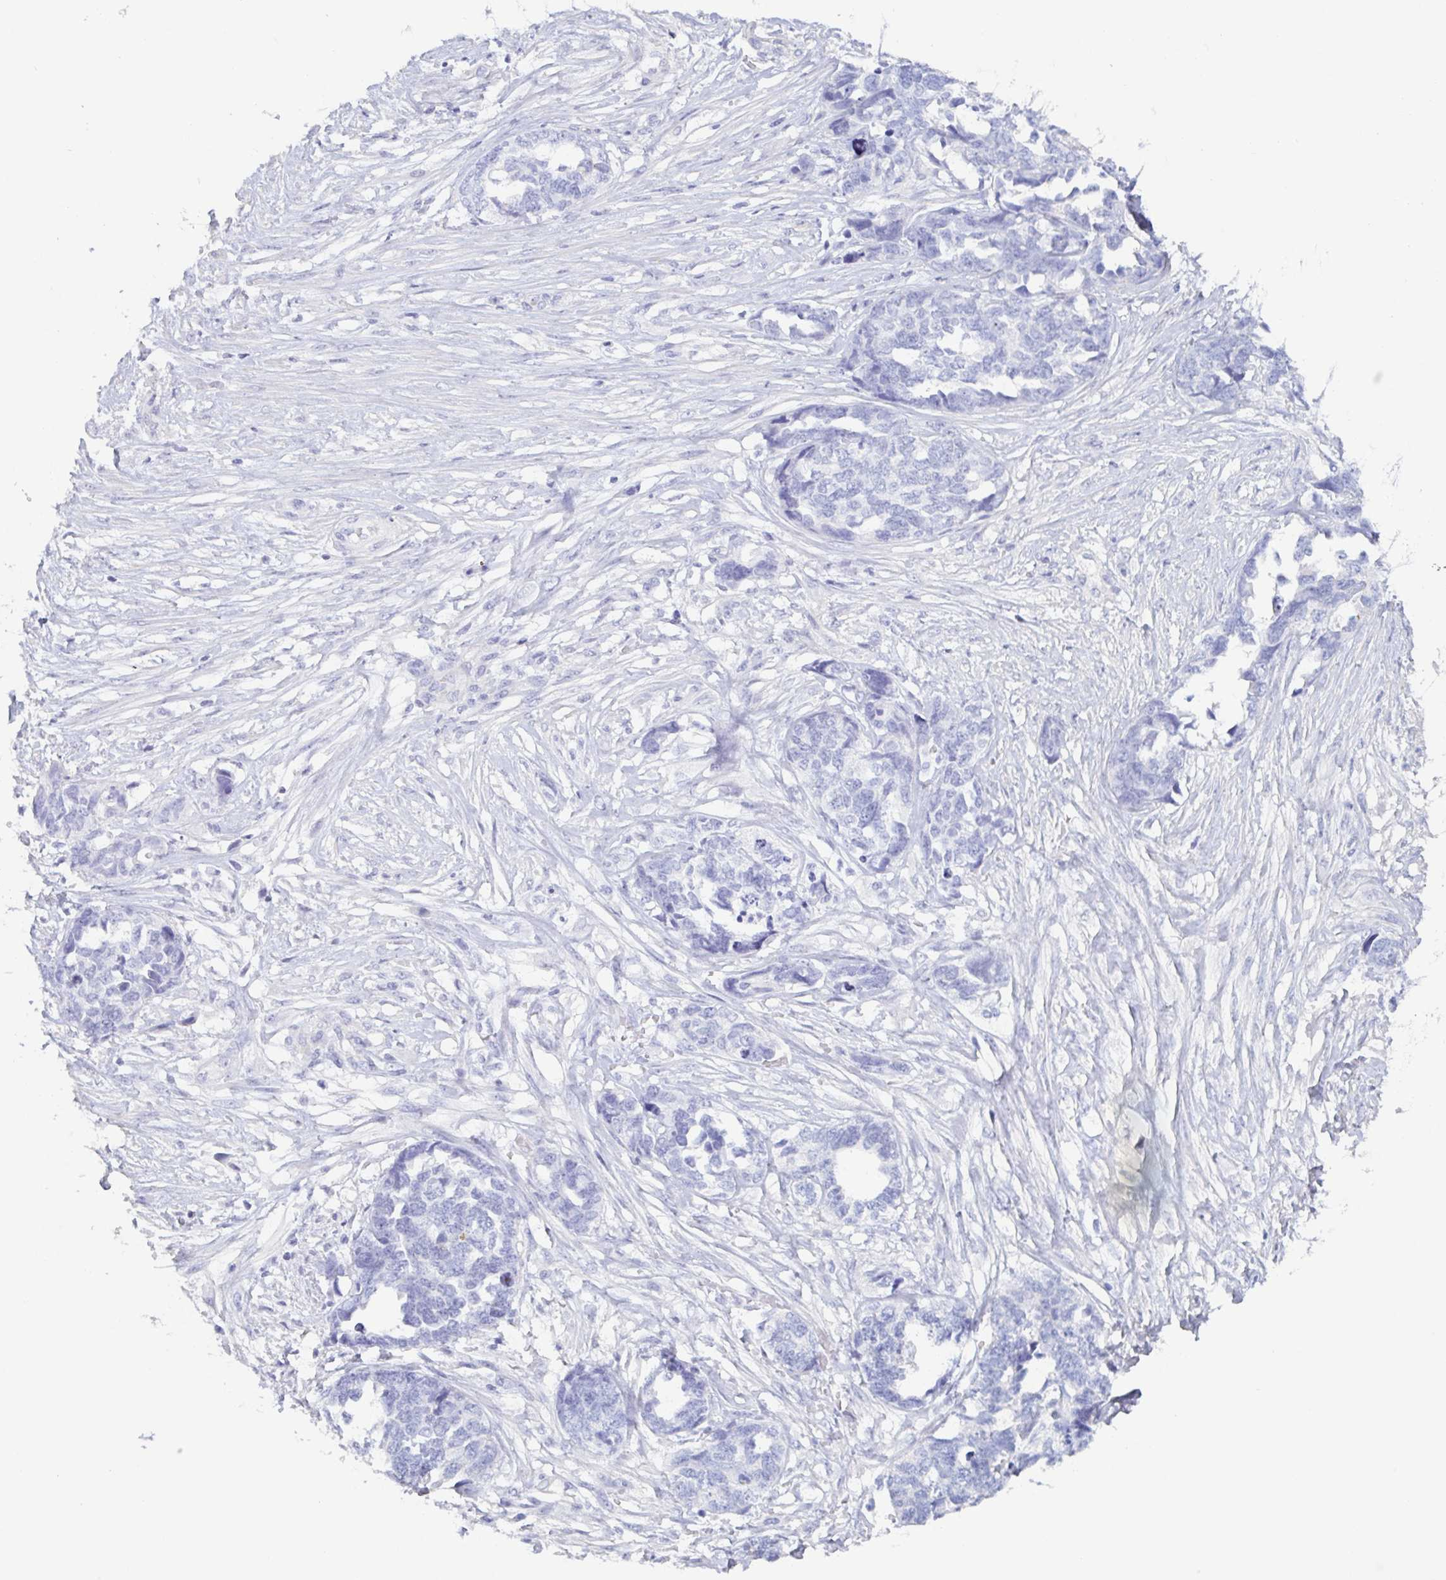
{"staining": {"intensity": "negative", "quantity": "none", "location": "none"}, "tissue": "ovarian cancer", "cell_type": "Tumor cells", "image_type": "cancer", "snomed": [{"axis": "morphology", "description": "Cystadenocarcinoma, serous, NOS"}, {"axis": "topography", "description": "Ovary"}], "caption": "Immunohistochemistry of human ovarian serous cystadenocarcinoma displays no staining in tumor cells. (Immunohistochemistry (ihc), brightfield microscopy, high magnification).", "gene": "PRR4", "patient": {"sex": "female", "age": 69}}